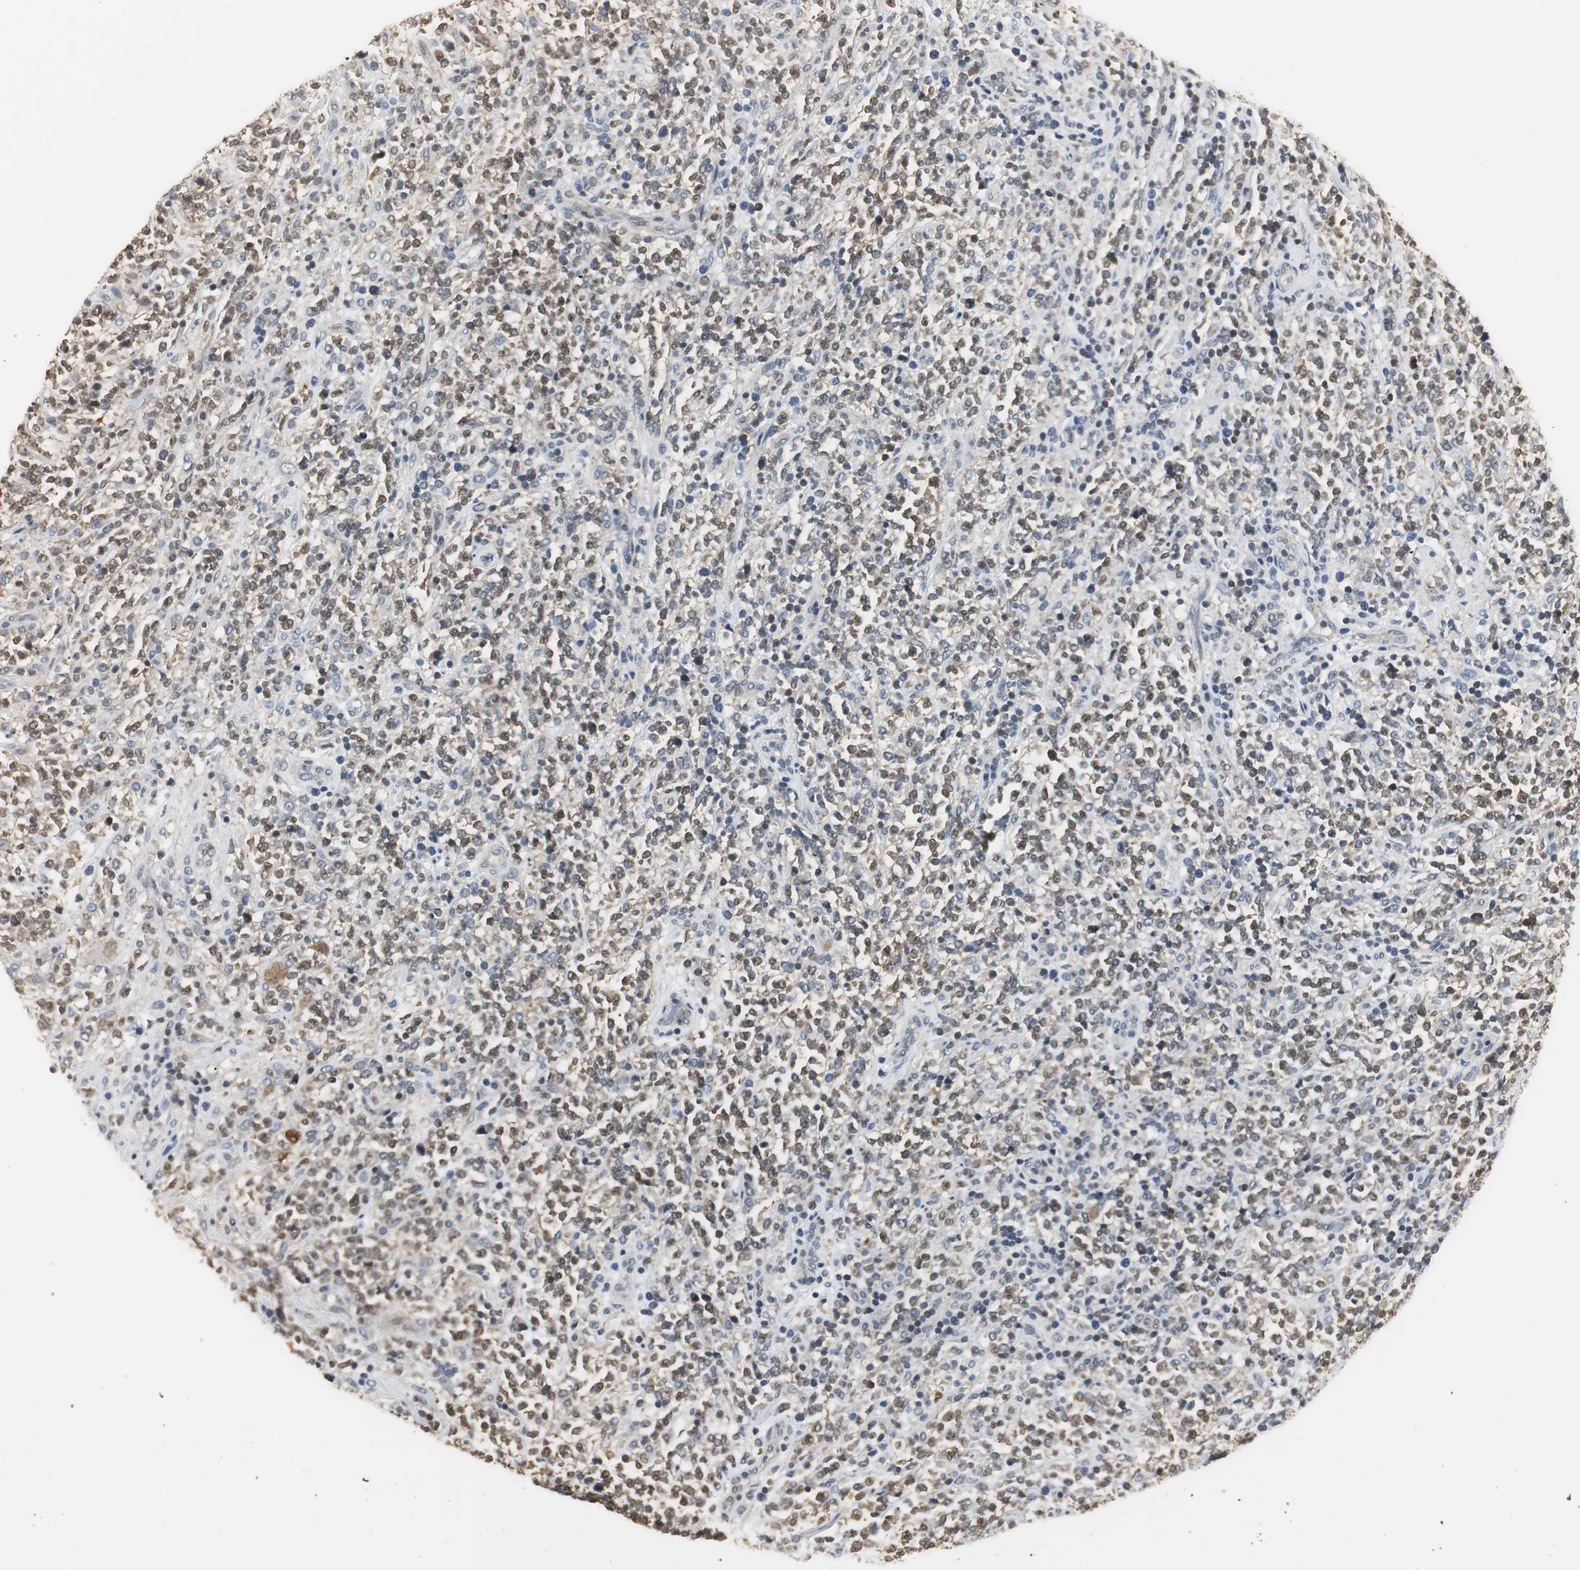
{"staining": {"intensity": "weak", "quantity": "25%-75%", "location": "cytoplasmic/membranous"}, "tissue": "lymphoma", "cell_type": "Tumor cells", "image_type": "cancer", "snomed": [{"axis": "morphology", "description": "Malignant lymphoma, non-Hodgkin's type, High grade"}, {"axis": "topography", "description": "Soft tissue"}], "caption": "Weak cytoplasmic/membranous protein positivity is appreciated in about 25%-75% of tumor cells in malignant lymphoma, non-Hodgkin's type (high-grade).", "gene": "CCT5", "patient": {"sex": "male", "age": 18}}